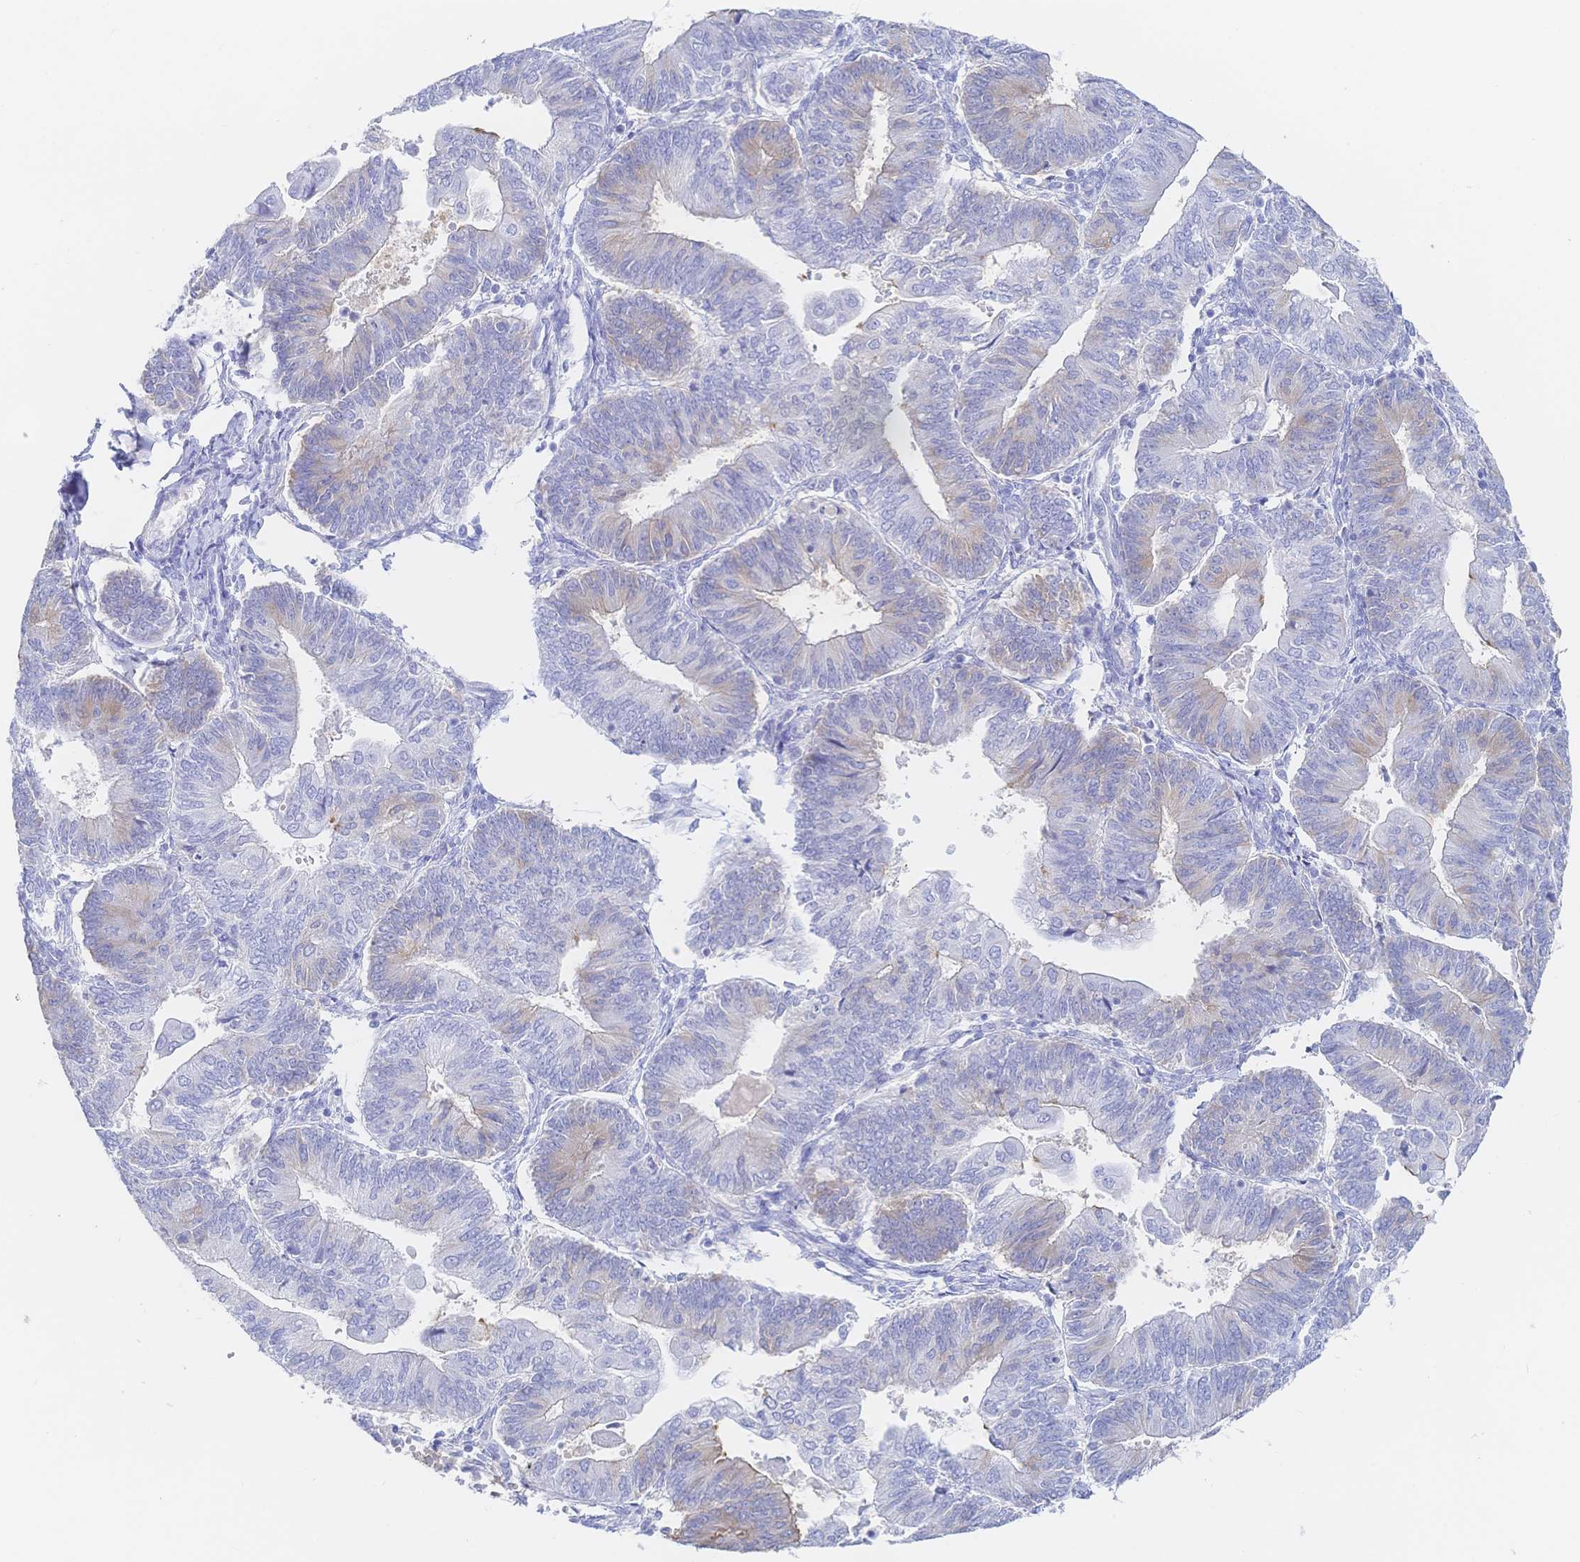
{"staining": {"intensity": "weak", "quantity": "<25%", "location": "cytoplasmic/membranous"}, "tissue": "endometrial cancer", "cell_type": "Tumor cells", "image_type": "cancer", "snomed": [{"axis": "morphology", "description": "Adenocarcinoma, NOS"}, {"axis": "topography", "description": "Endometrium"}], "caption": "Endometrial adenocarcinoma was stained to show a protein in brown. There is no significant staining in tumor cells.", "gene": "RRM1", "patient": {"sex": "female", "age": 65}}